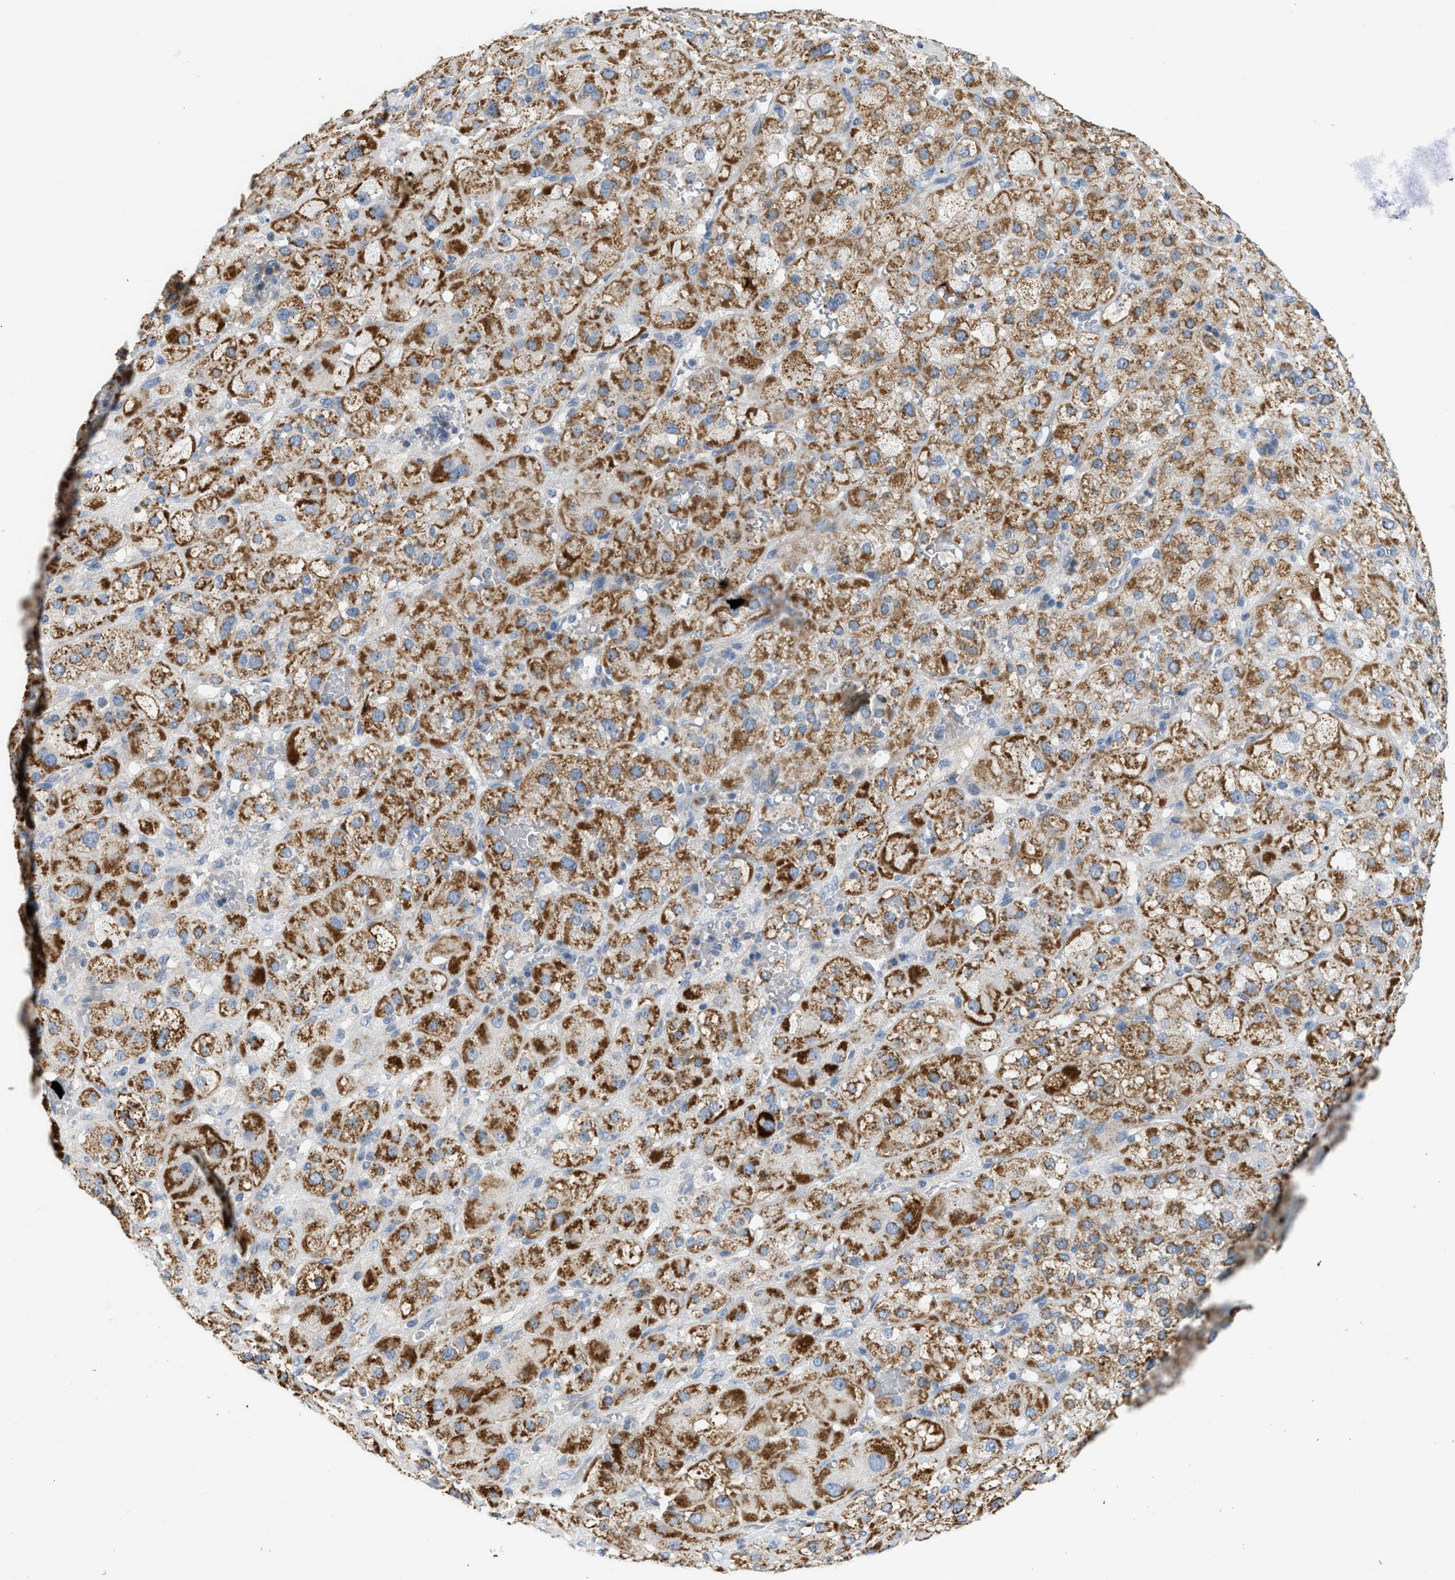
{"staining": {"intensity": "moderate", "quantity": ">75%", "location": "cytoplasmic/membranous"}, "tissue": "adrenal gland", "cell_type": "Glandular cells", "image_type": "normal", "snomed": [{"axis": "morphology", "description": "Normal tissue, NOS"}, {"axis": "topography", "description": "Adrenal gland"}], "caption": "Immunohistochemical staining of normal human adrenal gland exhibits medium levels of moderate cytoplasmic/membranous positivity in about >75% of glandular cells.", "gene": "GOT2", "patient": {"sex": "female", "age": 47}}